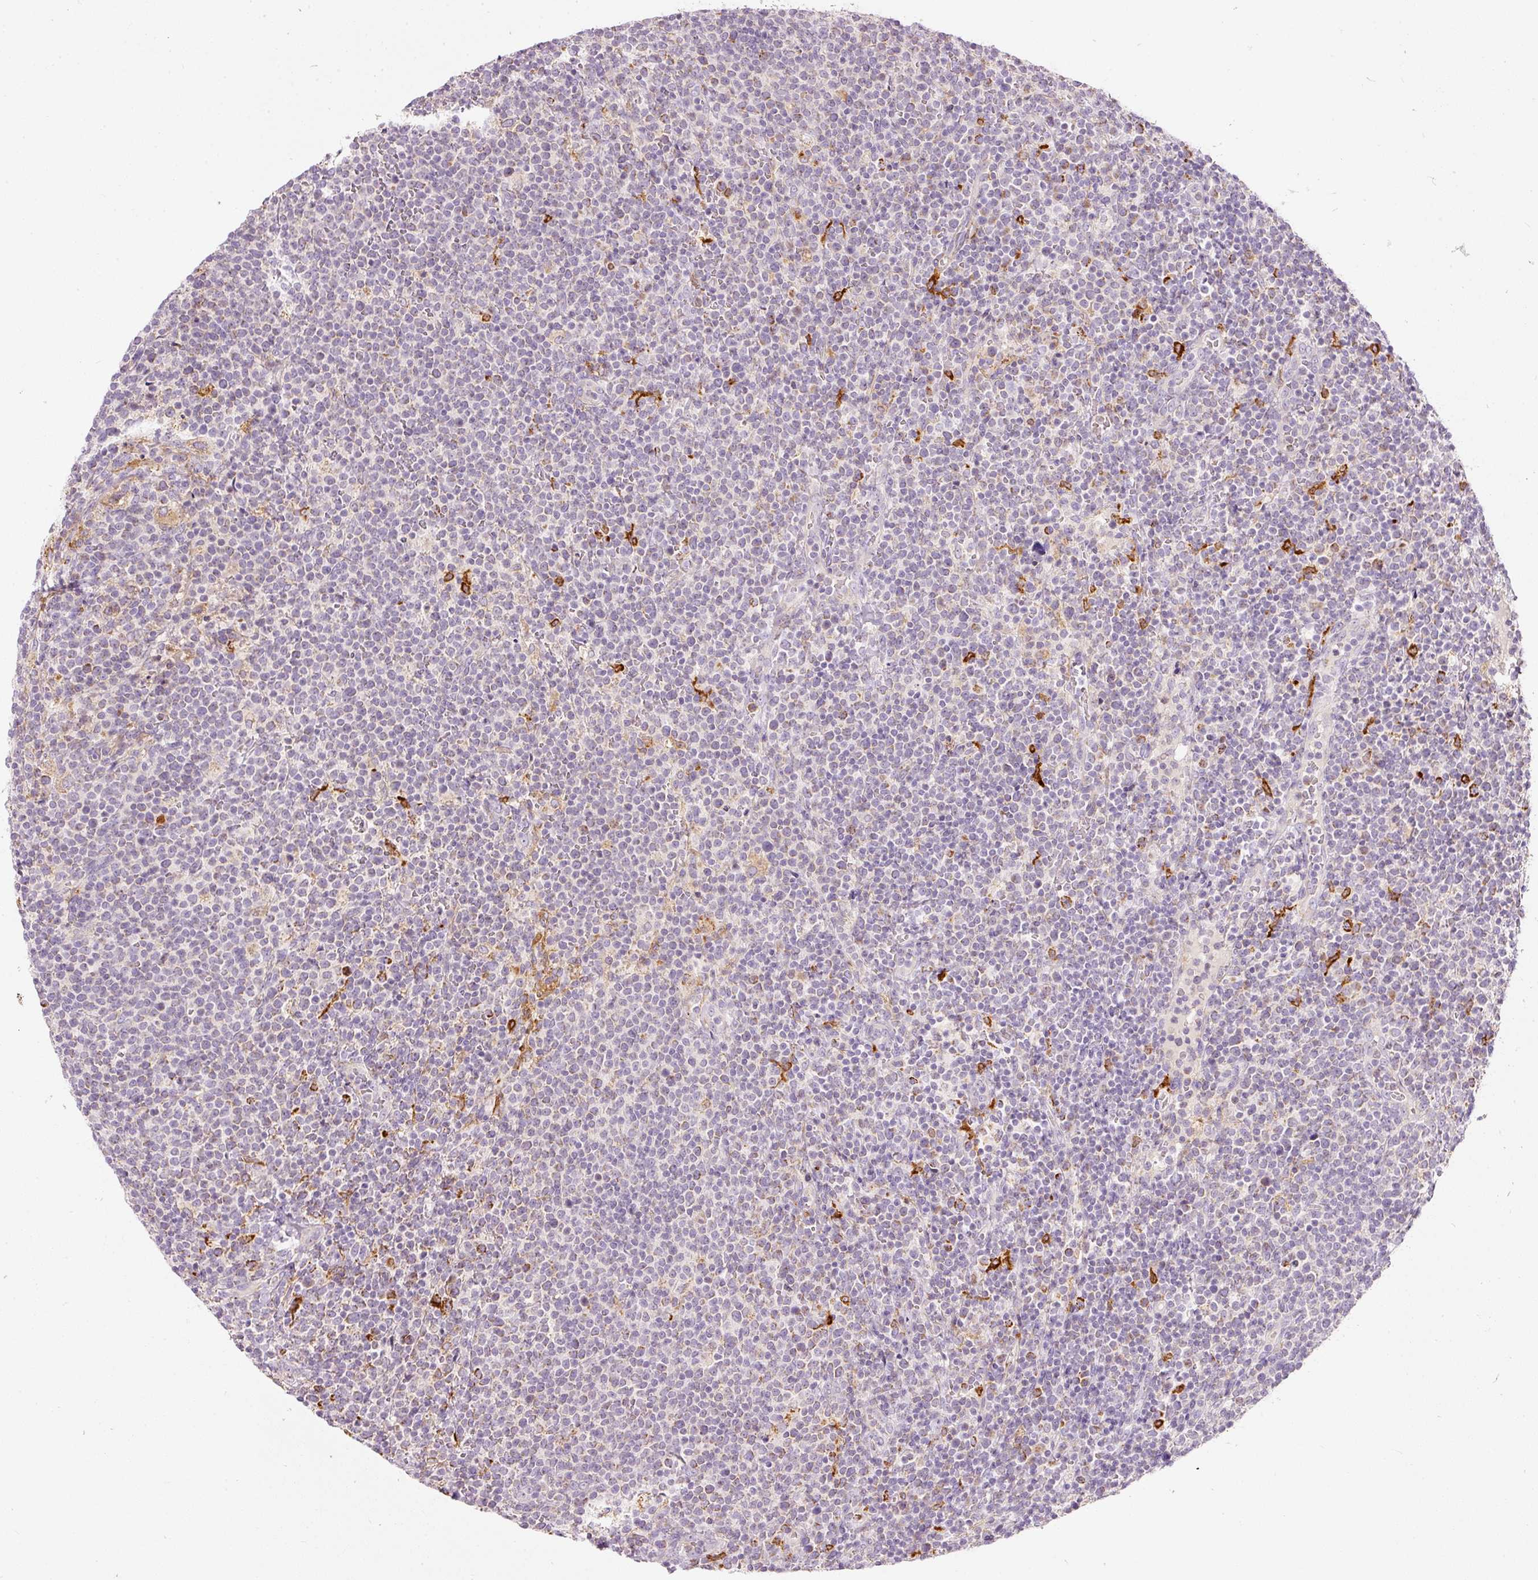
{"staining": {"intensity": "negative", "quantity": "none", "location": "none"}, "tissue": "lymphoma", "cell_type": "Tumor cells", "image_type": "cancer", "snomed": [{"axis": "morphology", "description": "Malignant lymphoma, non-Hodgkin's type, High grade"}, {"axis": "topography", "description": "Lymph node"}], "caption": "Immunohistochemistry (IHC) of lymphoma exhibits no expression in tumor cells.", "gene": "MTHFD2", "patient": {"sex": "male", "age": 61}}